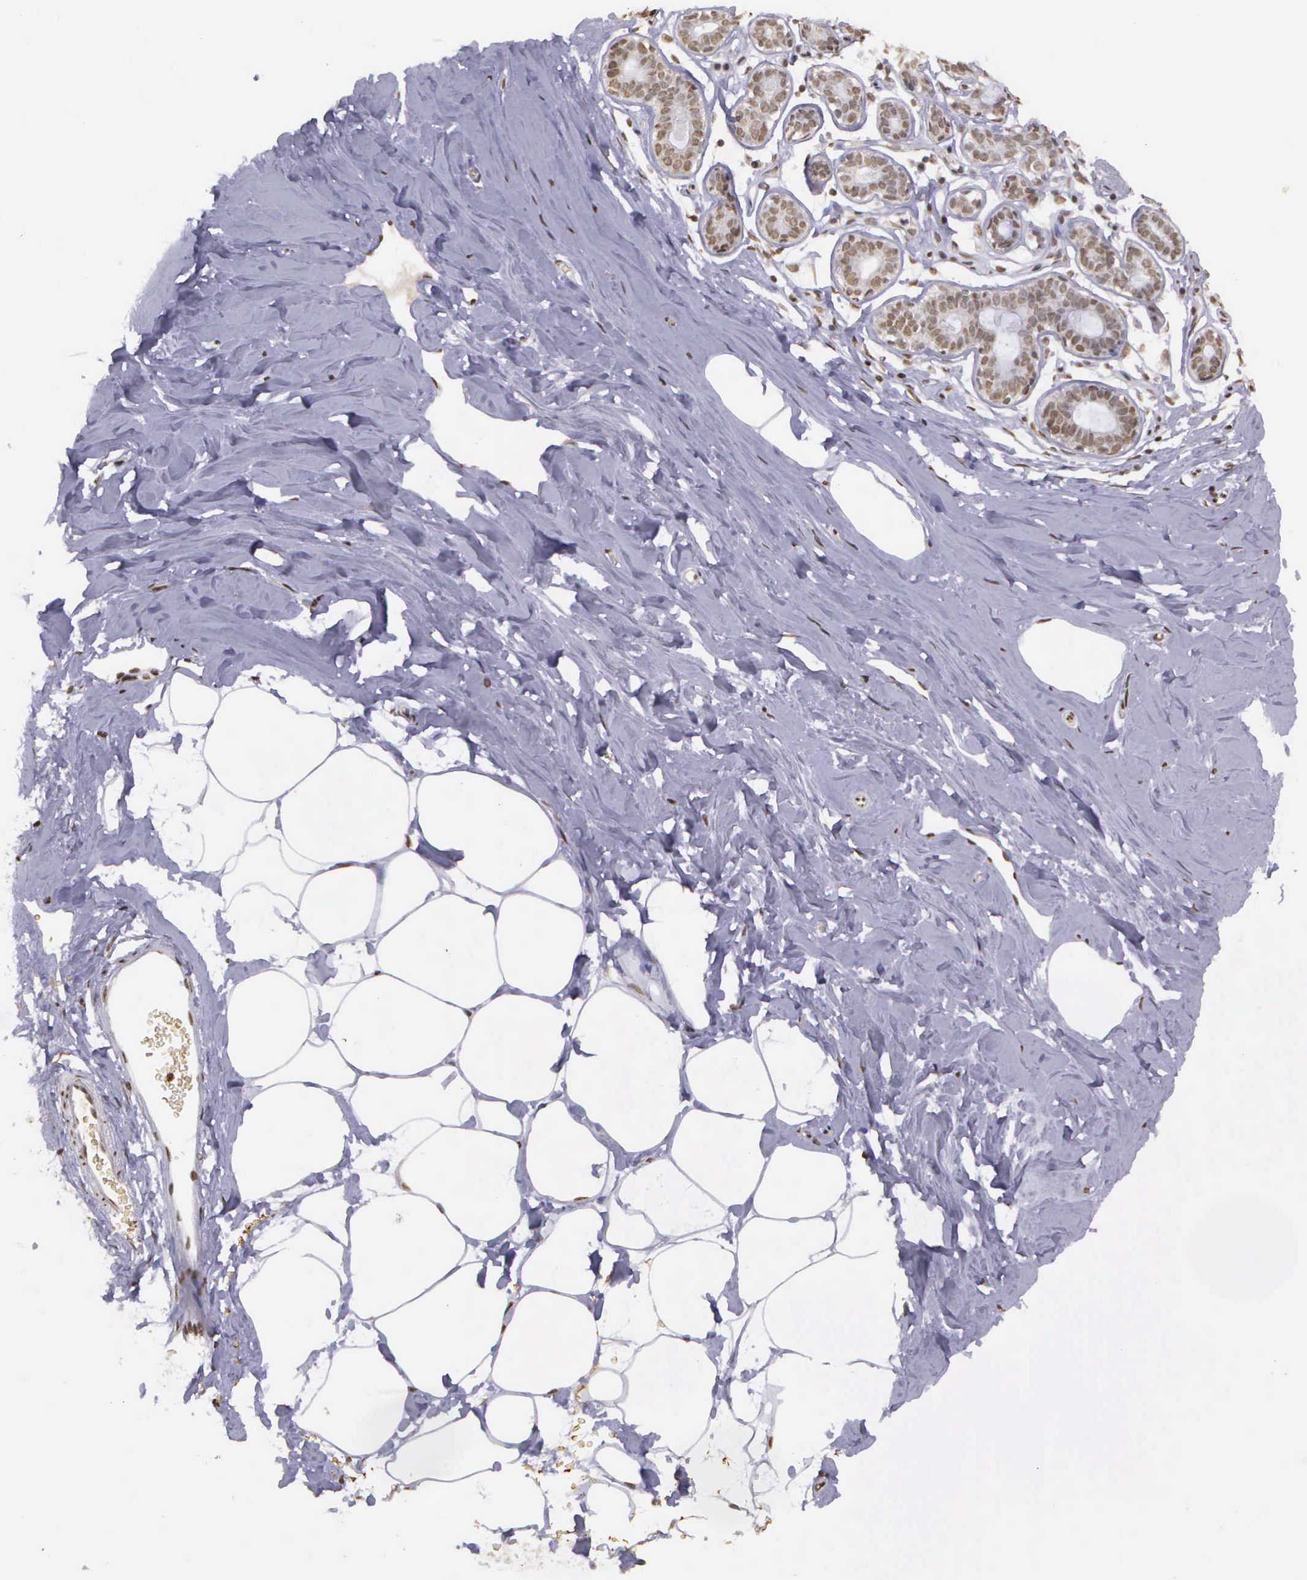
{"staining": {"intensity": "moderate", "quantity": ">75%", "location": "nuclear"}, "tissue": "breast", "cell_type": "Adipocytes", "image_type": "normal", "snomed": [{"axis": "morphology", "description": "Normal tissue, NOS"}, {"axis": "topography", "description": "Breast"}], "caption": "An immunohistochemistry (IHC) photomicrograph of benign tissue is shown. Protein staining in brown shows moderate nuclear positivity in breast within adipocytes.", "gene": "ARMCX5", "patient": {"sex": "female", "age": 44}}